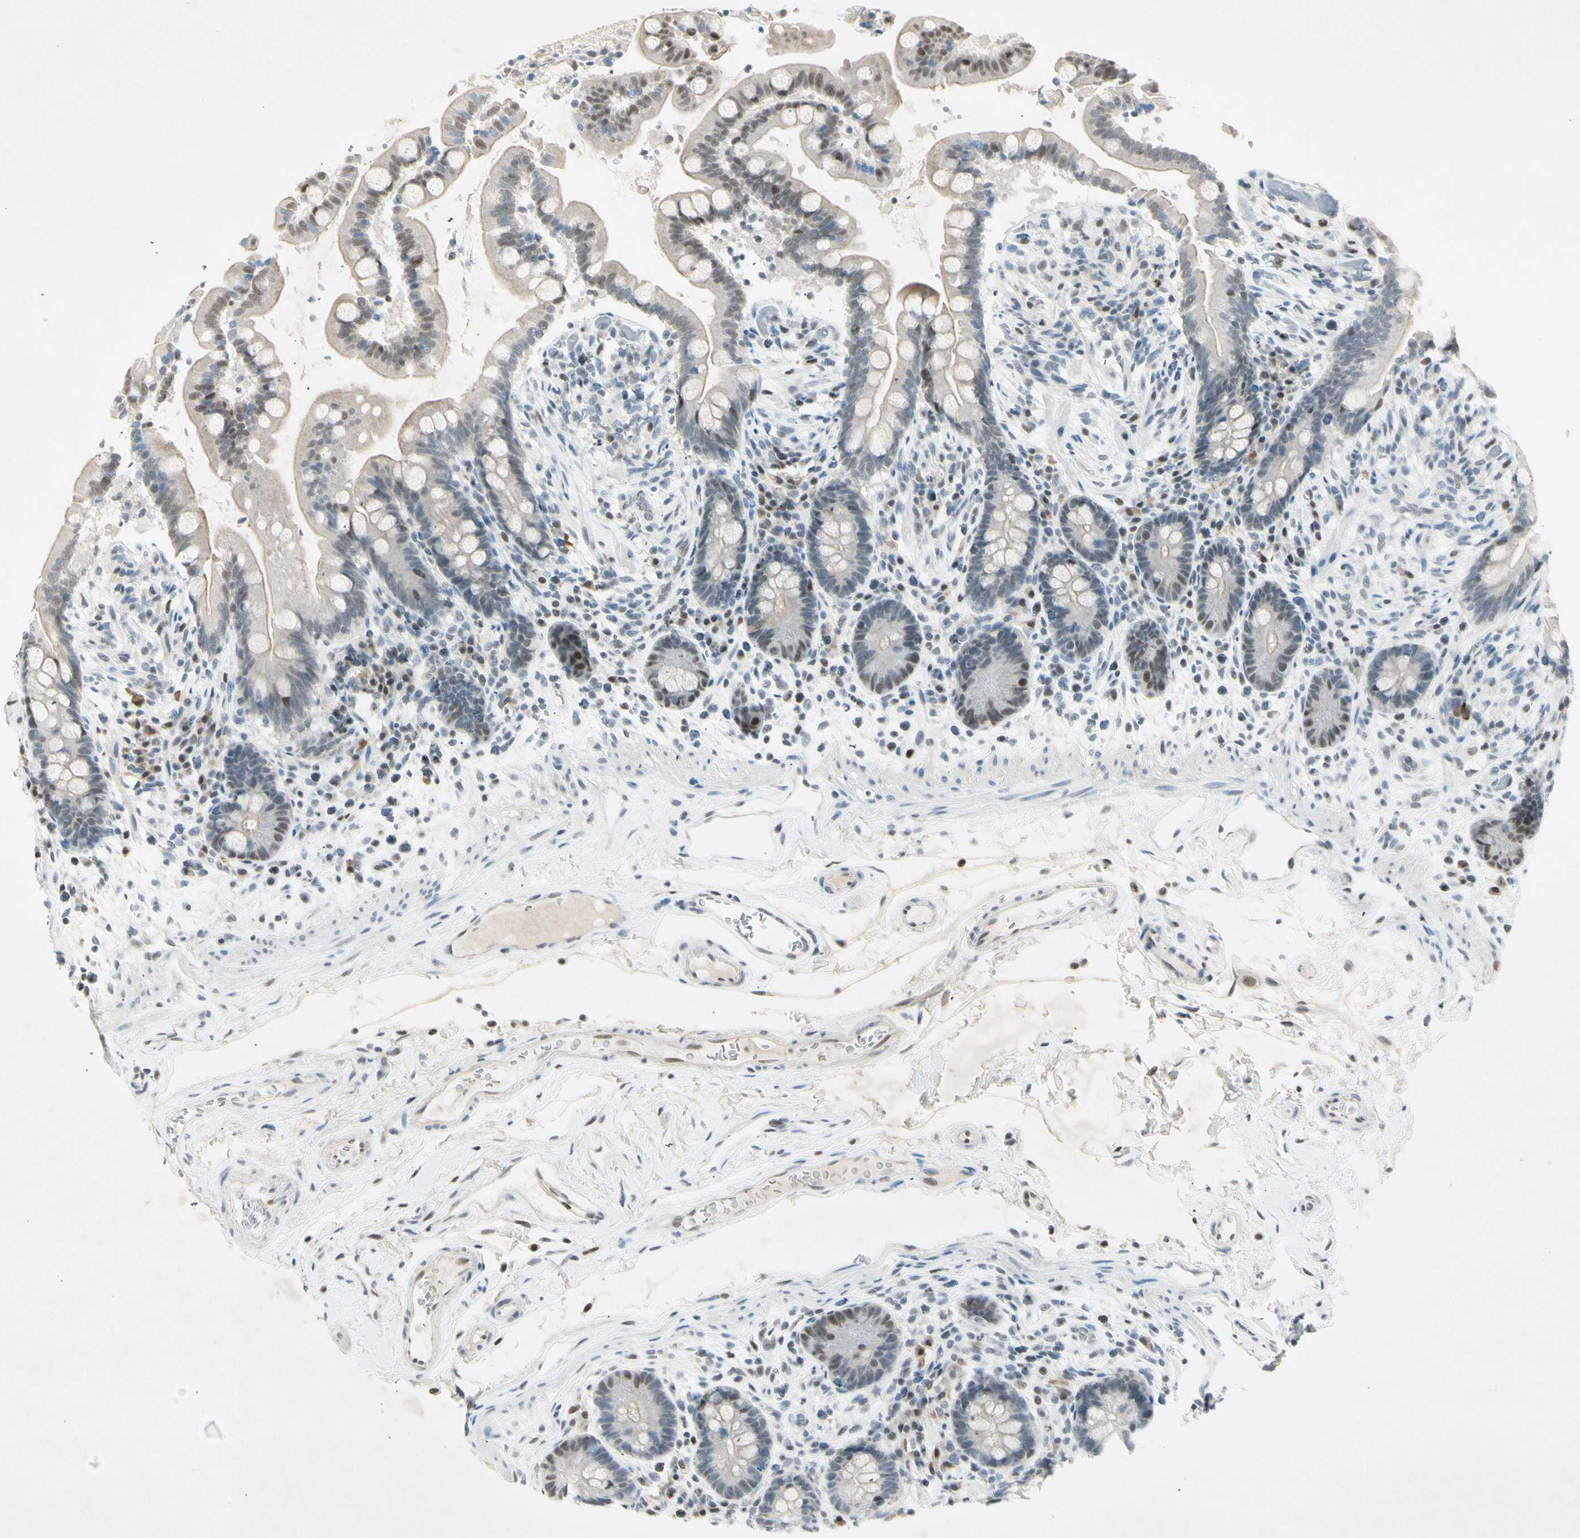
{"staining": {"intensity": "moderate", "quantity": "25%-75%", "location": "nuclear"}, "tissue": "colon", "cell_type": "Endothelial cells", "image_type": "normal", "snomed": [{"axis": "morphology", "description": "Normal tissue, NOS"}, {"axis": "topography", "description": "Colon"}], "caption": "Immunohistochemical staining of normal human colon displays 25%-75% levels of moderate nuclear protein positivity in about 25%-75% of endothelial cells.", "gene": "RNF43", "patient": {"sex": "male", "age": 73}}